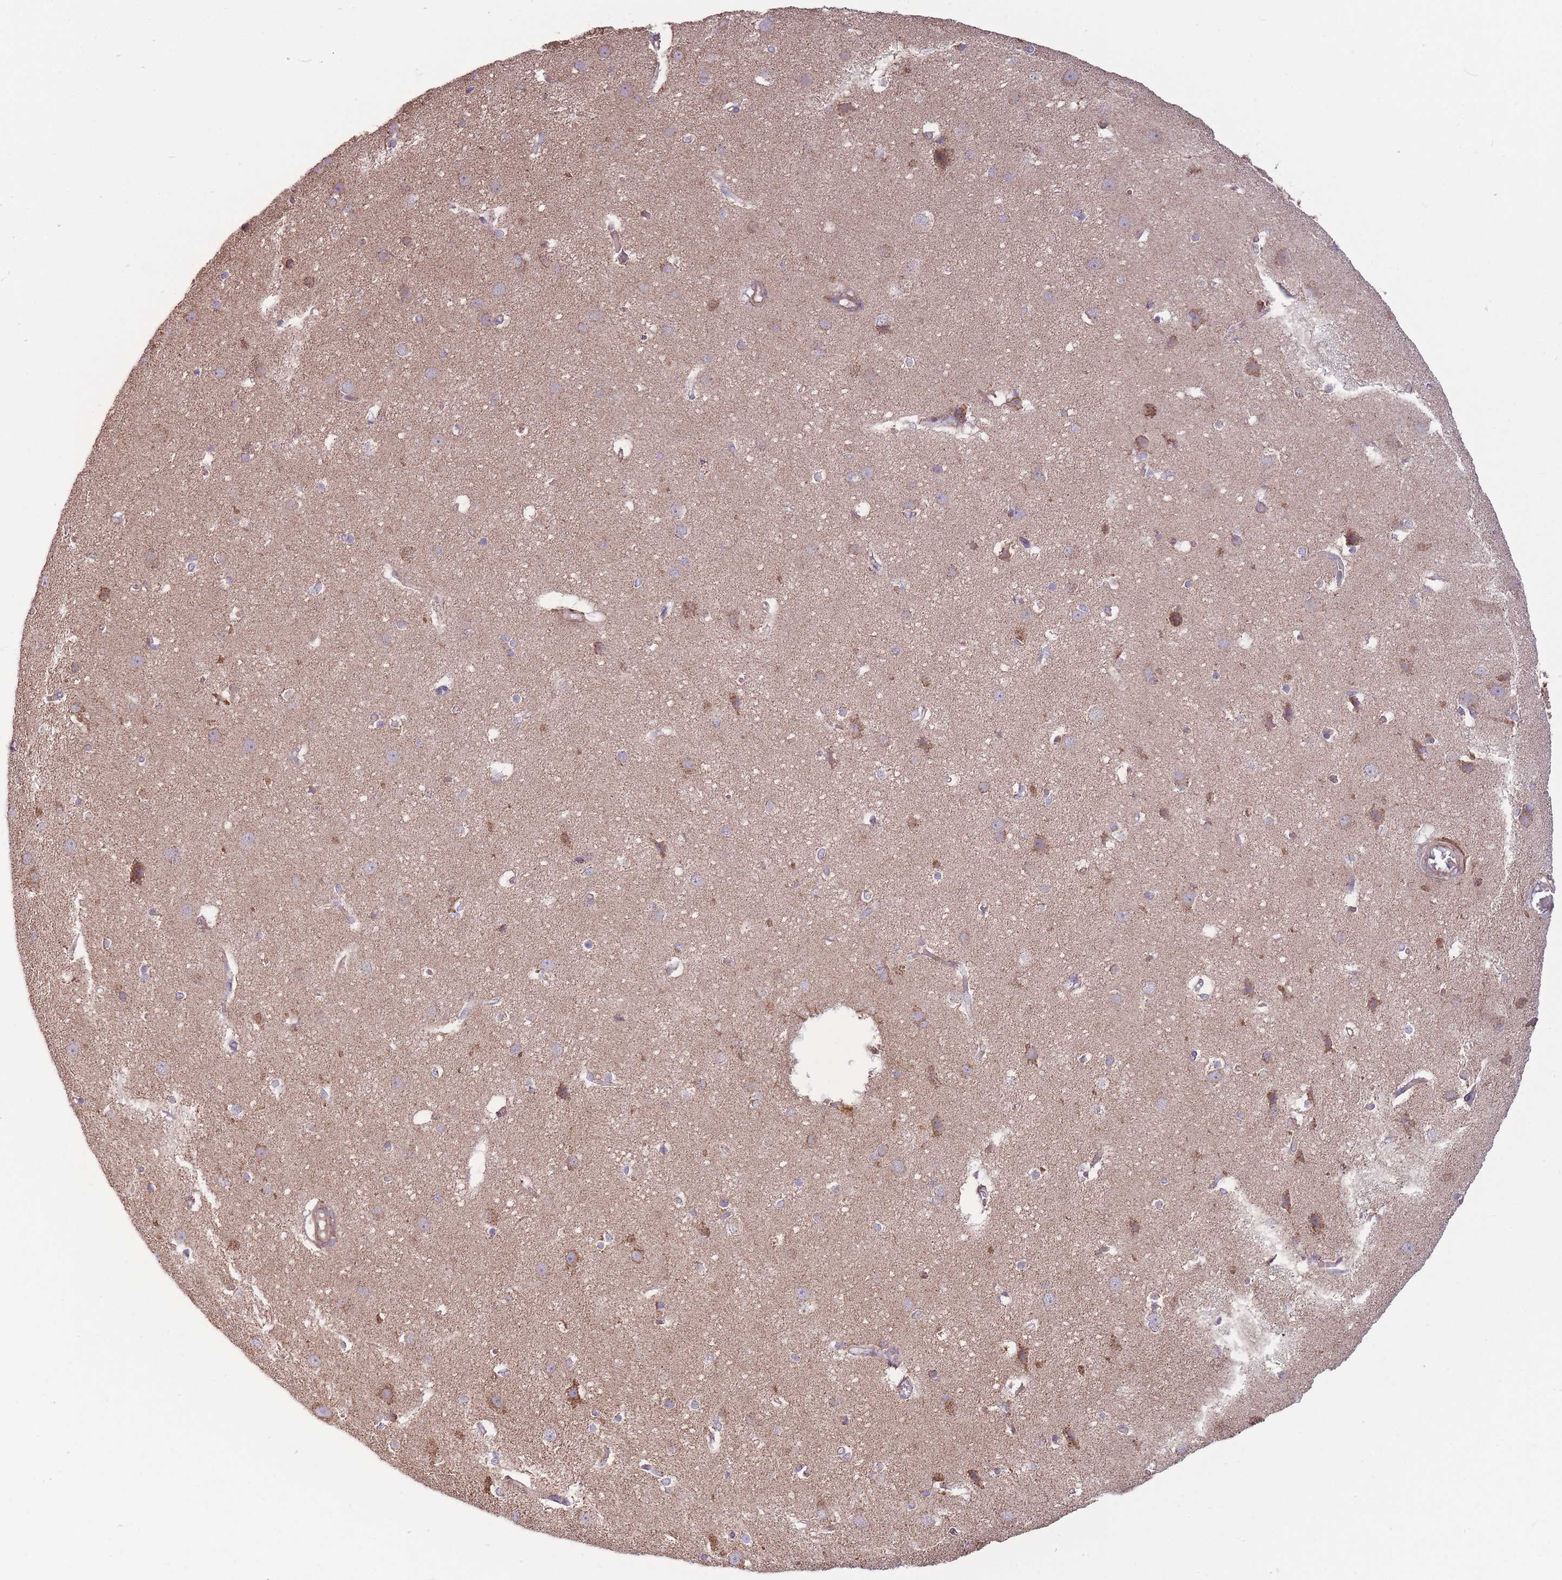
{"staining": {"intensity": "moderate", "quantity": ">75%", "location": "cytoplasmic/membranous"}, "tissue": "cerebral cortex", "cell_type": "Endothelial cells", "image_type": "normal", "snomed": [{"axis": "morphology", "description": "Normal tissue, NOS"}, {"axis": "topography", "description": "Cerebral cortex"}], "caption": "Immunohistochemistry of benign human cerebral cortex displays medium levels of moderate cytoplasmic/membranous positivity in about >75% of endothelial cells.", "gene": "KIF16B", "patient": {"sex": "male", "age": 37}}